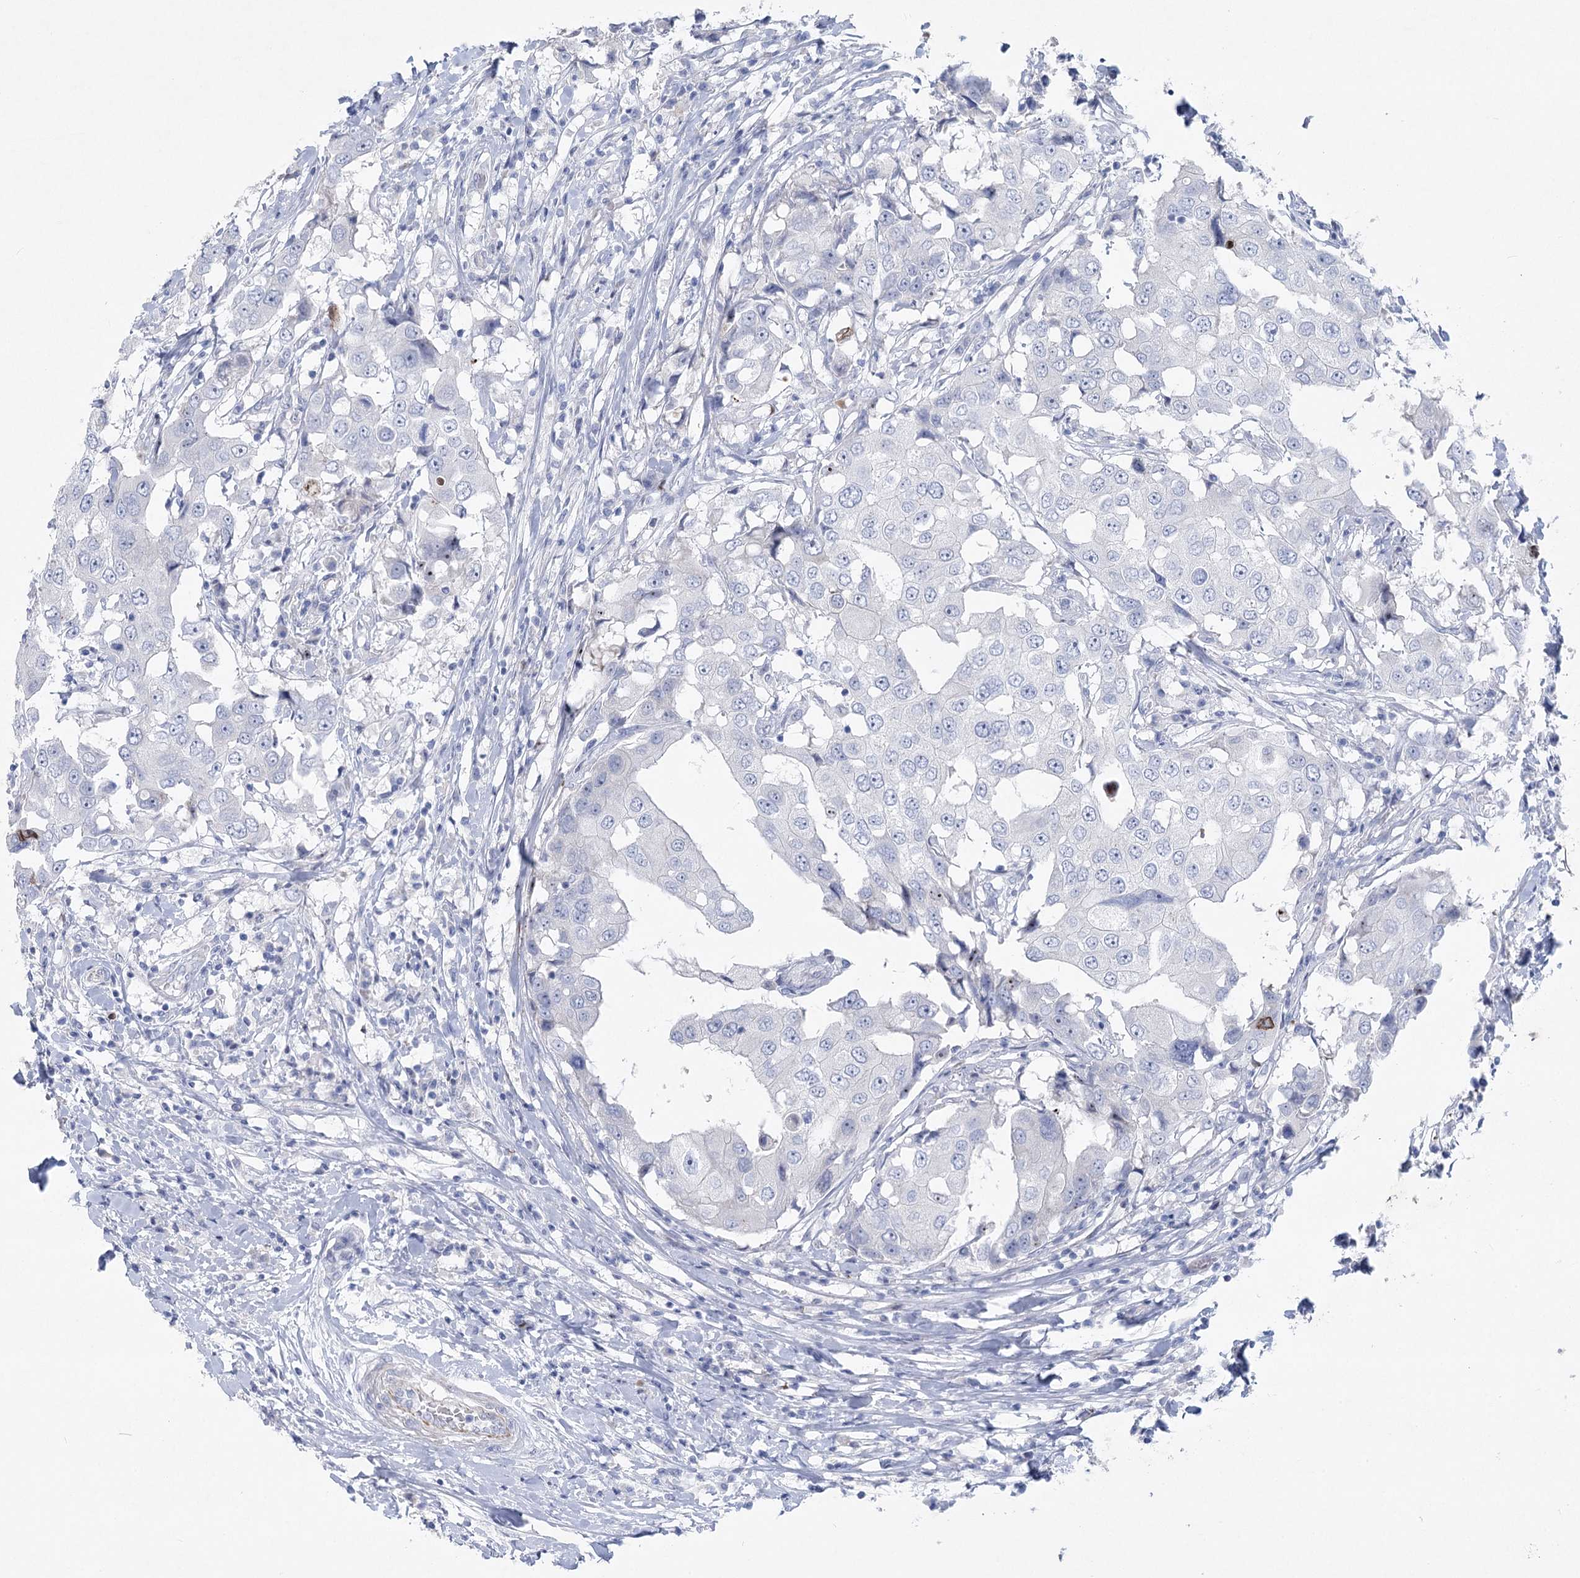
{"staining": {"intensity": "negative", "quantity": "none", "location": "none"}, "tissue": "breast cancer", "cell_type": "Tumor cells", "image_type": "cancer", "snomed": [{"axis": "morphology", "description": "Duct carcinoma"}, {"axis": "topography", "description": "Breast"}], "caption": "This is an immunohistochemistry photomicrograph of breast infiltrating ductal carcinoma. There is no positivity in tumor cells.", "gene": "WDR74", "patient": {"sex": "female", "age": 27}}